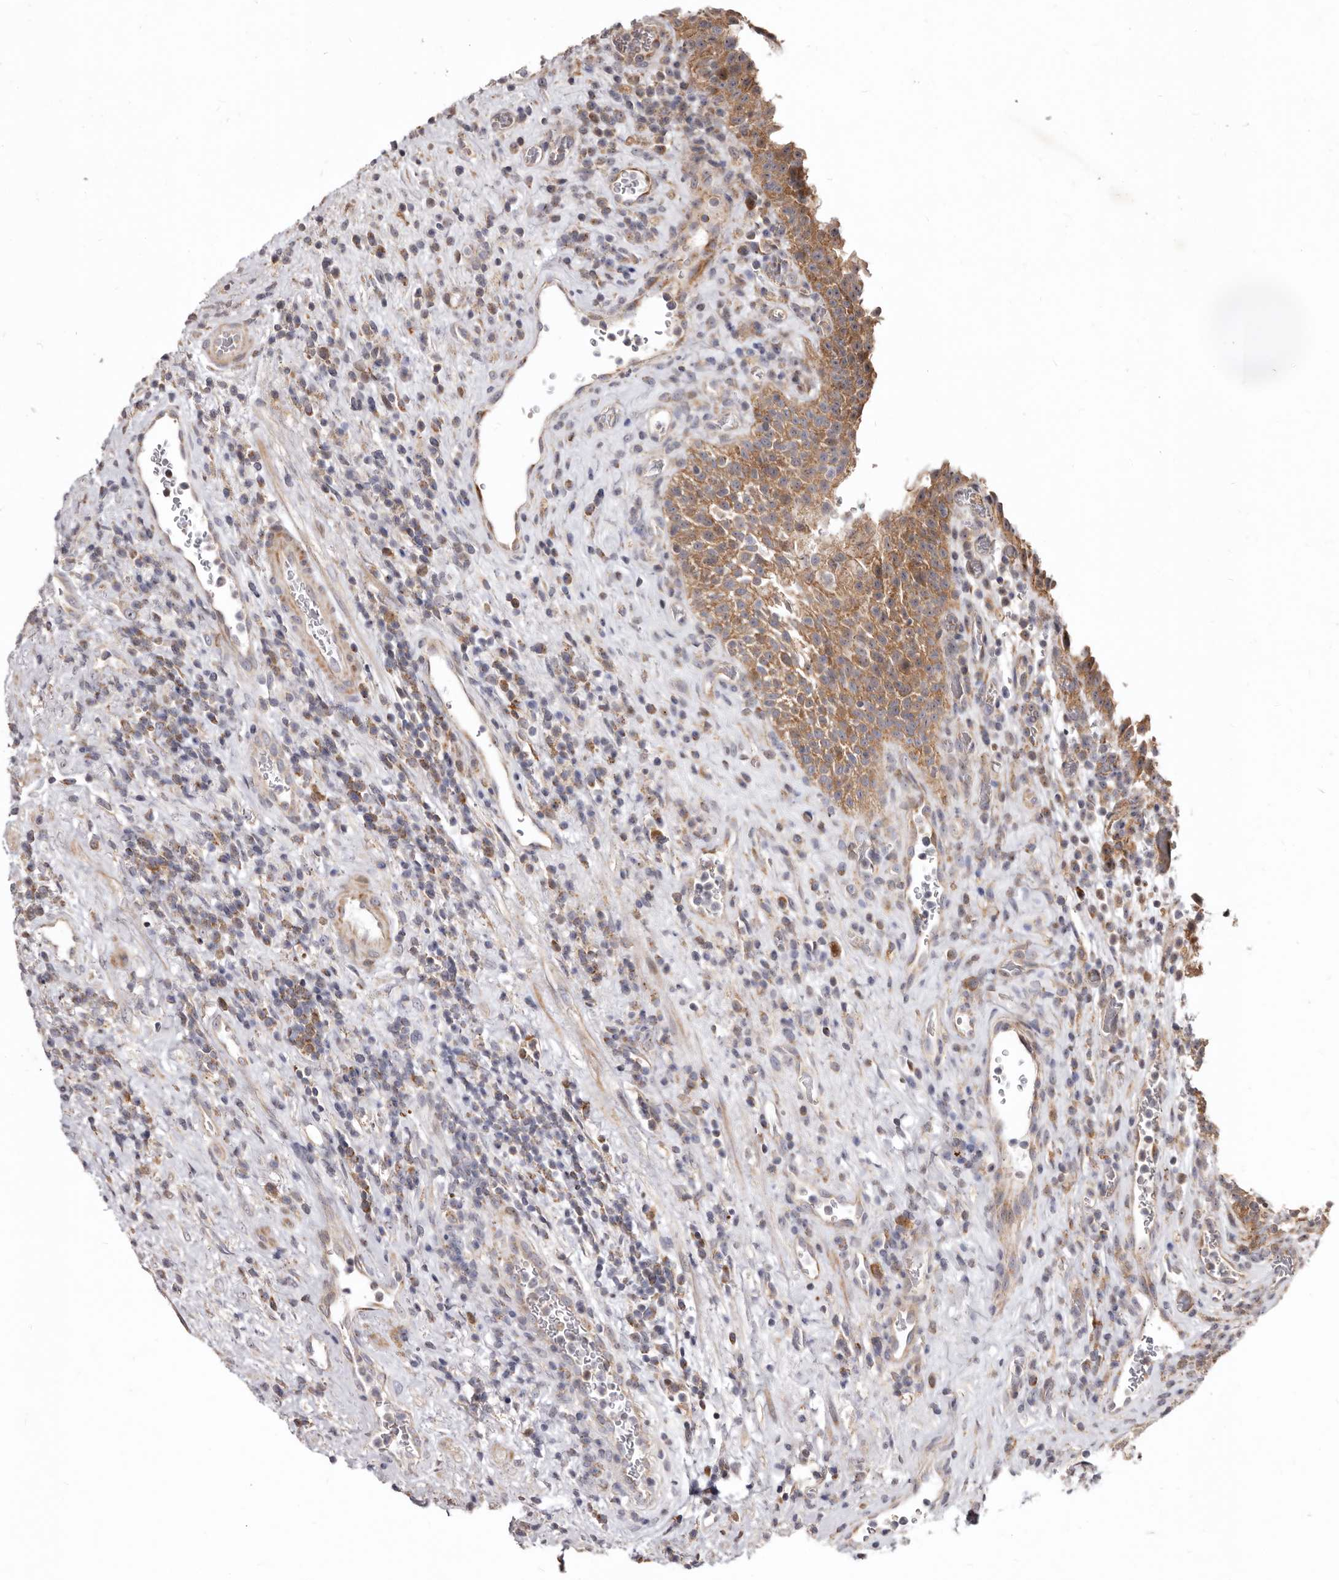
{"staining": {"intensity": "moderate", "quantity": ">75%", "location": "cytoplasmic/membranous"}, "tissue": "urinary bladder", "cell_type": "Urothelial cells", "image_type": "normal", "snomed": [{"axis": "morphology", "description": "Normal tissue, NOS"}, {"axis": "morphology", "description": "Inflammation, NOS"}, {"axis": "topography", "description": "Urinary bladder"}], "caption": "Protein analysis of benign urinary bladder exhibits moderate cytoplasmic/membranous expression in approximately >75% of urothelial cells.", "gene": "SMC4", "patient": {"sex": "female", "age": 75}}